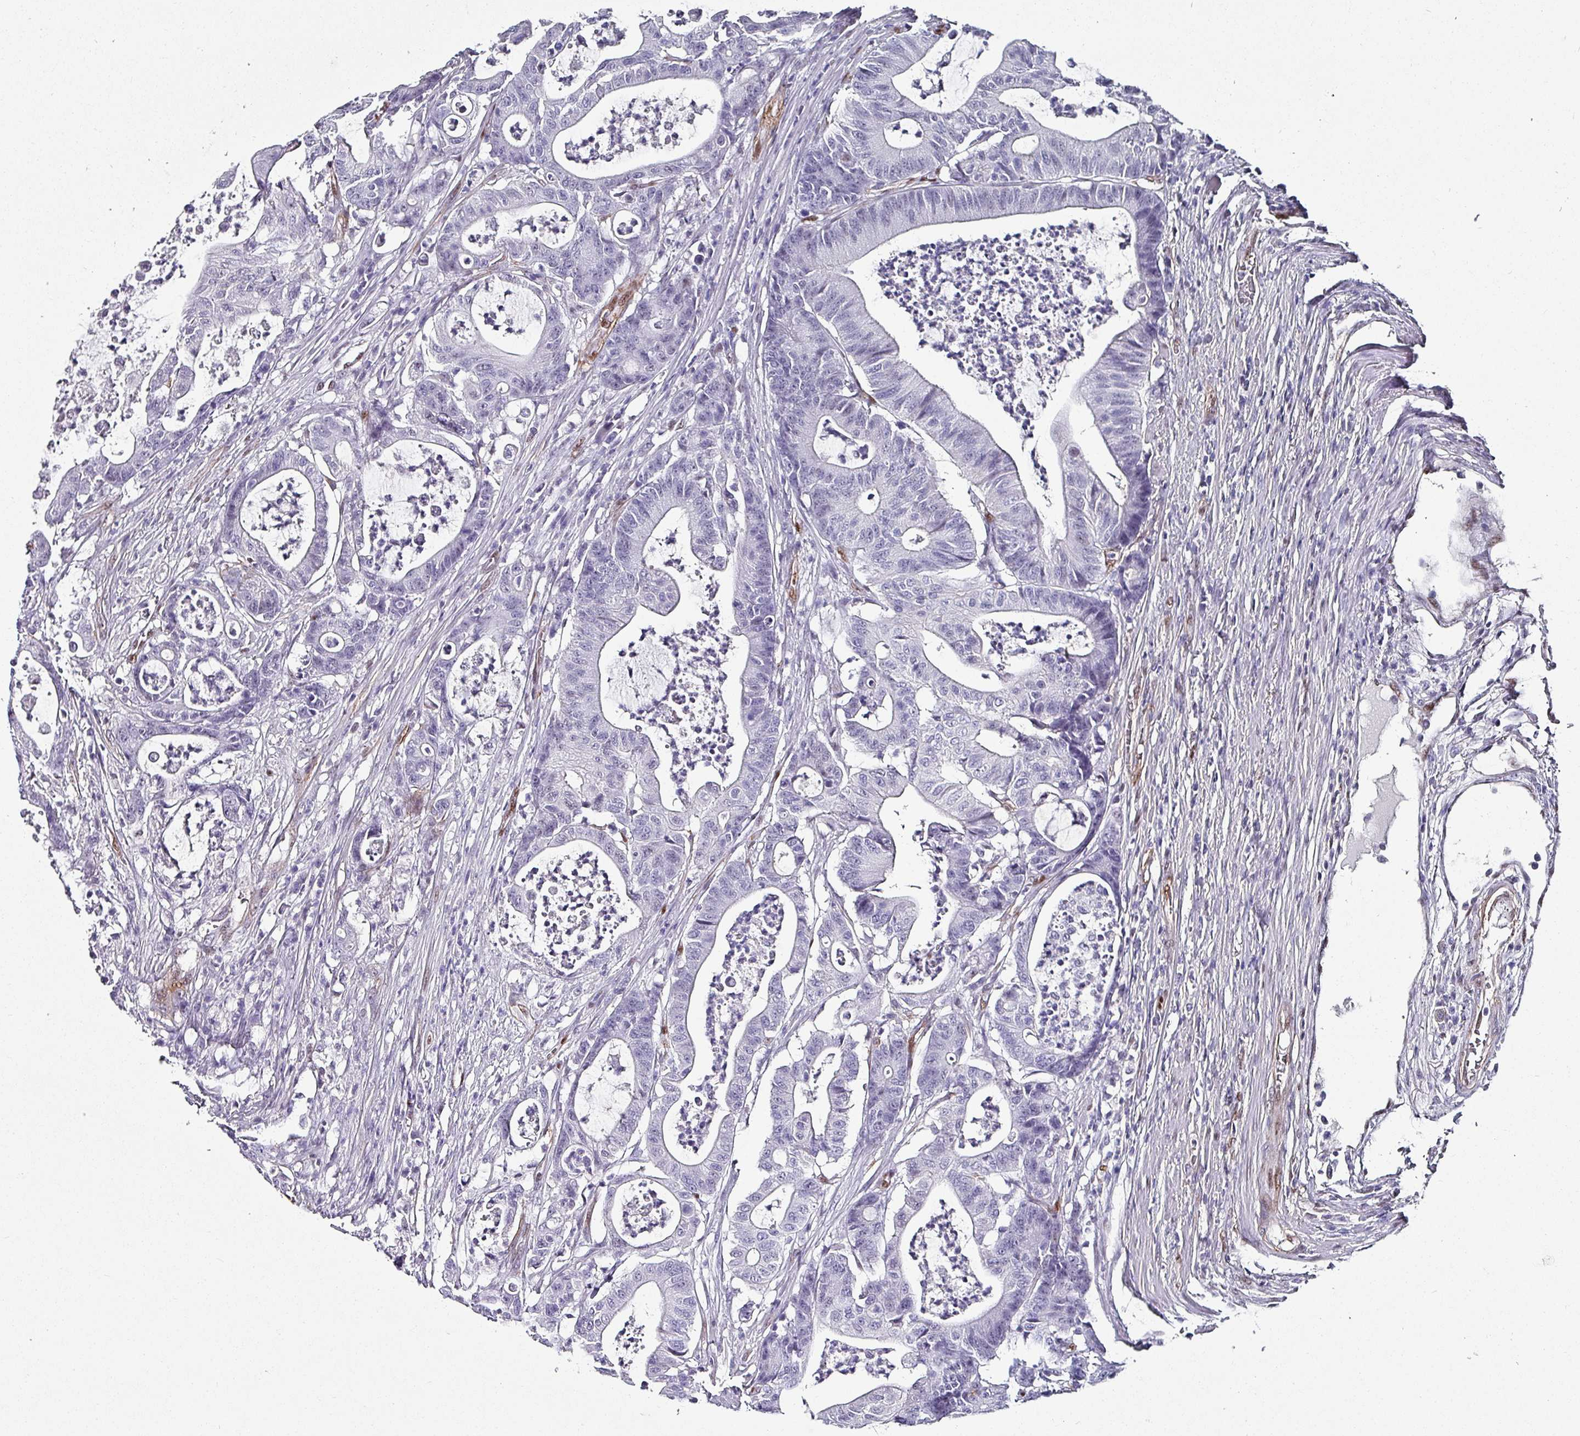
{"staining": {"intensity": "negative", "quantity": "none", "location": "none"}, "tissue": "colorectal cancer", "cell_type": "Tumor cells", "image_type": "cancer", "snomed": [{"axis": "morphology", "description": "Adenocarcinoma, NOS"}, {"axis": "topography", "description": "Colon"}], "caption": "This is an immunohistochemistry (IHC) histopathology image of human colorectal cancer (adenocarcinoma). There is no expression in tumor cells.", "gene": "ZNF816-ZNF321P", "patient": {"sex": "female", "age": 84}}